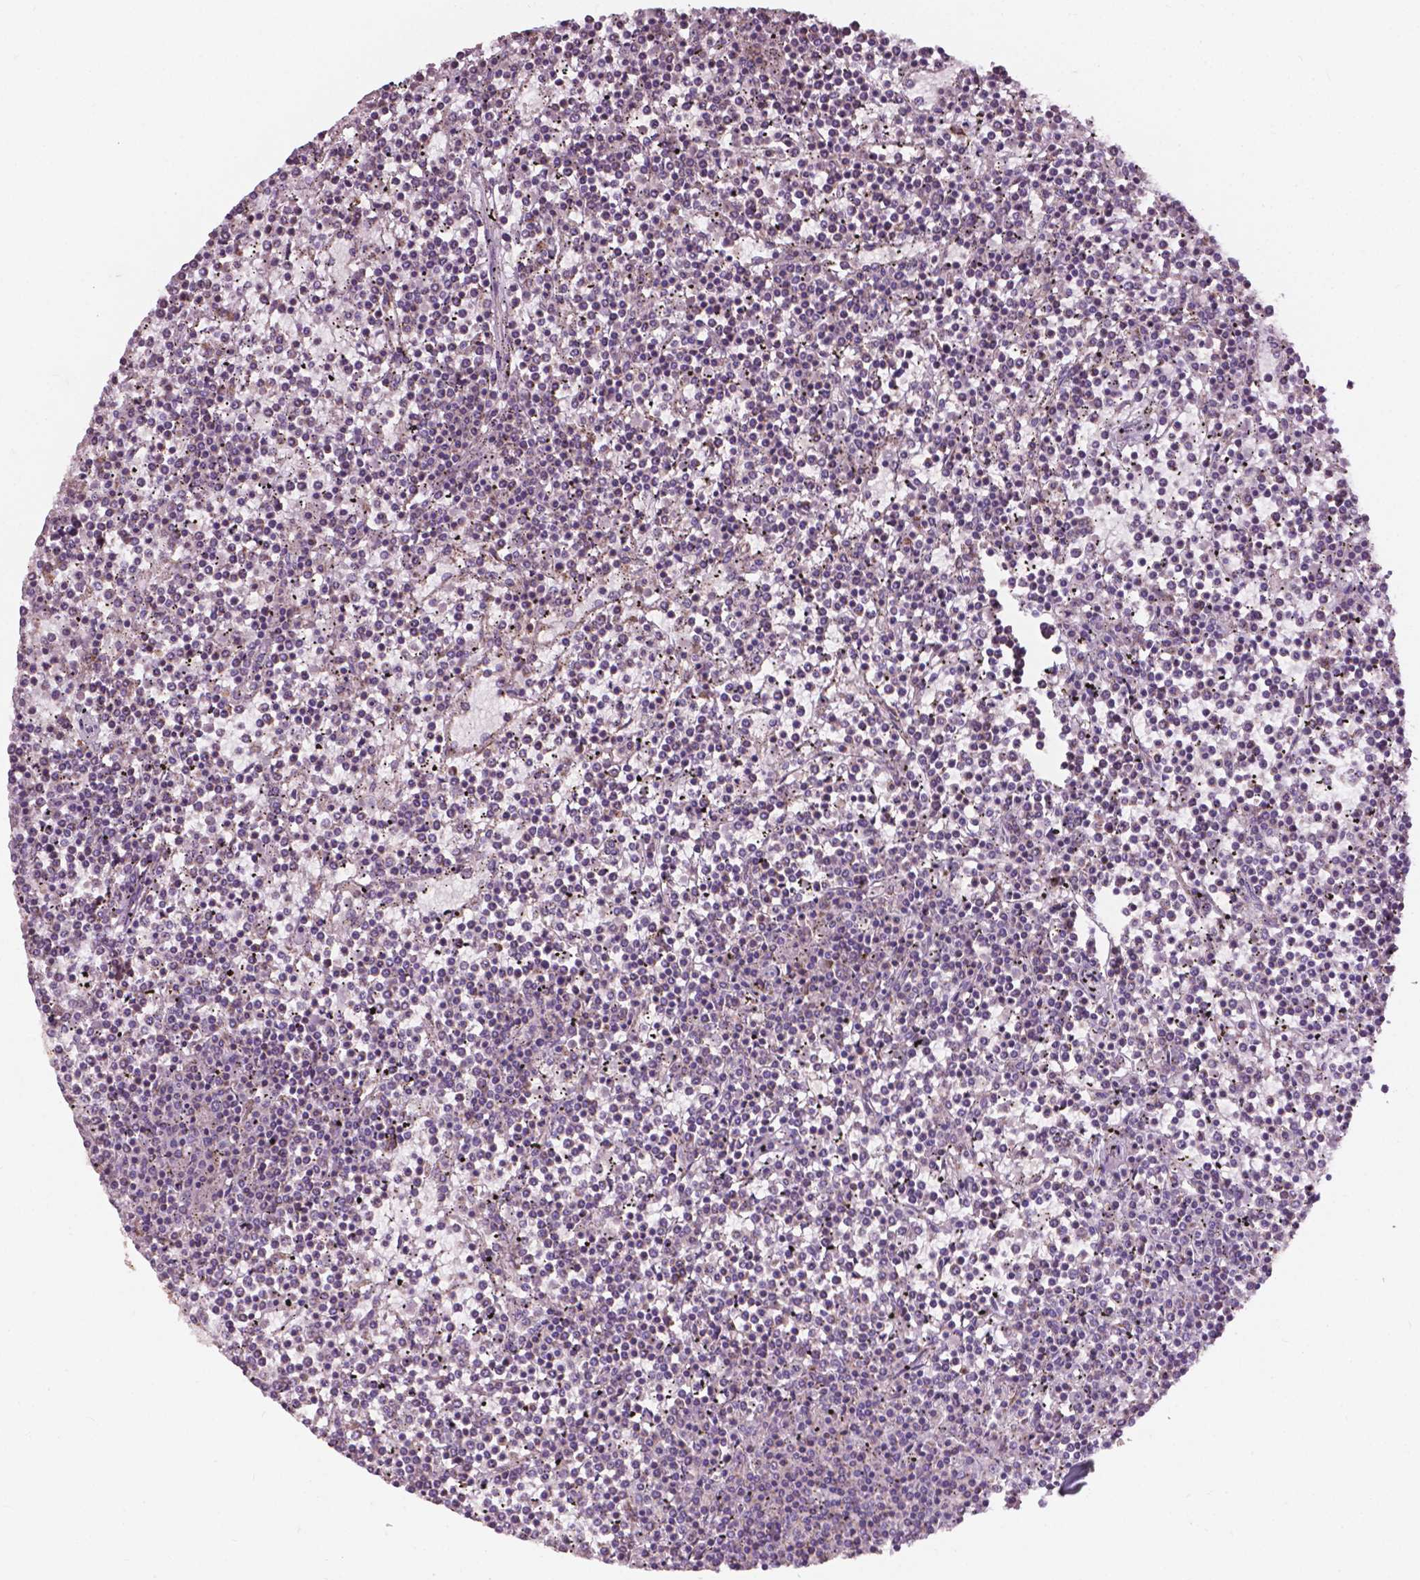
{"staining": {"intensity": "negative", "quantity": "none", "location": "none"}, "tissue": "lymphoma", "cell_type": "Tumor cells", "image_type": "cancer", "snomed": [{"axis": "morphology", "description": "Malignant lymphoma, non-Hodgkin's type, Low grade"}, {"axis": "topography", "description": "Spleen"}], "caption": "Tumor cells show no significant protein expression in lymphoma. (Stains: DAB immunohistochemistry (IHC) with hematoxylin counter stain, Microscopy: brightfield microscopy at high magnification).", "gene": "NDUFA10", "patient": {"sex": "female", "age": 19}}